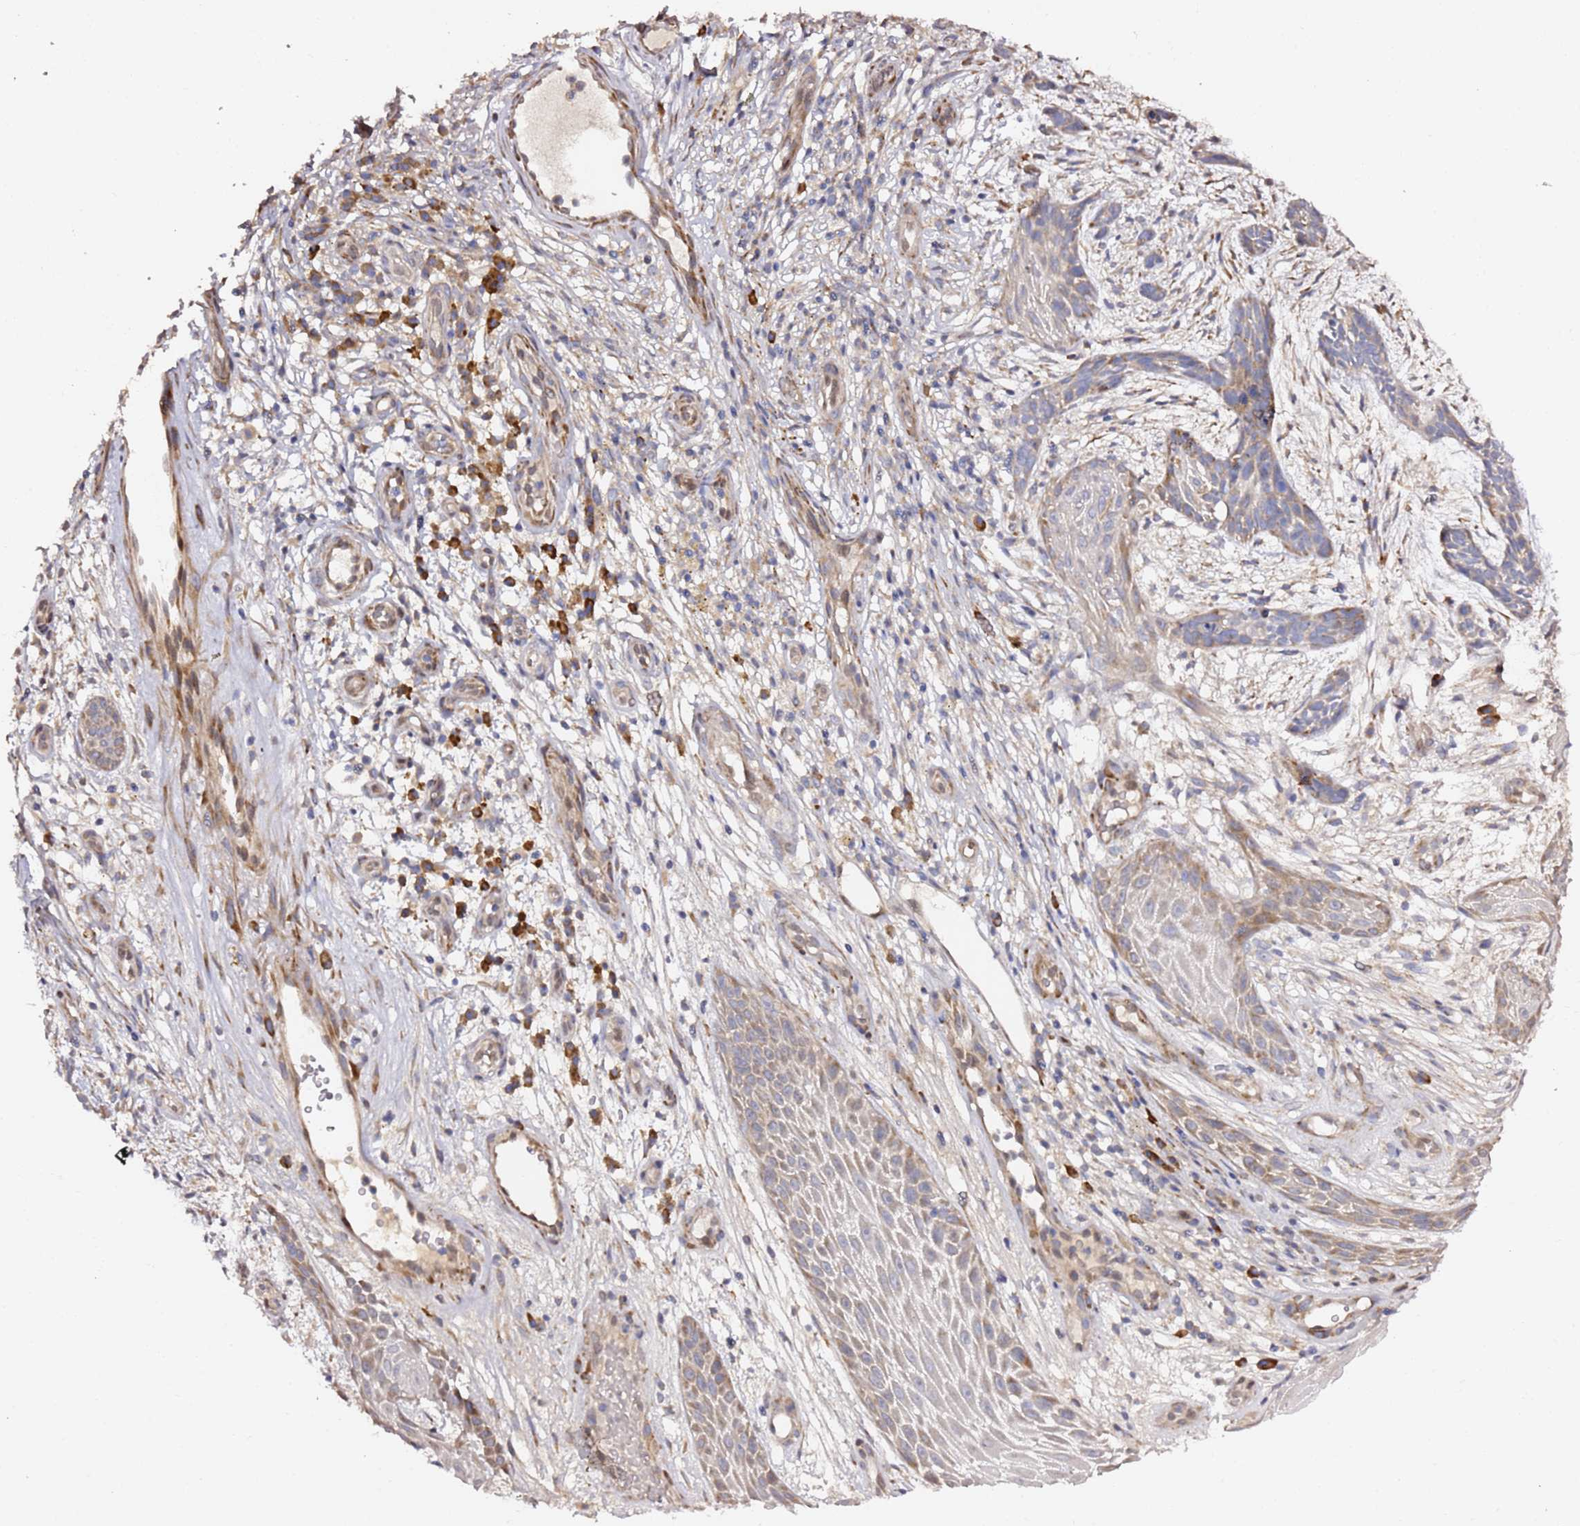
{"staining": {"intensity": "weak", "quantity": "25%-75%", "location": "cytoplasmic/membranous"}, "tissue": "skin cancer", "cell_type": "Tumor cells", "image_type": "cancer", "snomed": [{"axis": "morphology", "description": "Basal cell carcinoma"}, {"axis": "topography", "description": "Skin"}], "caption": "Skin cancer (basal cell carcinoma) was stained to show a protein in brown. There is low levels of weak cytoplasmic/membranous expression in about 25%-75% of tumor cells. (DAB IHC with brightfield microscopy, high magnification).", "gene": "HSD17B7", "patient": {"sex": "male", "age": 89}}